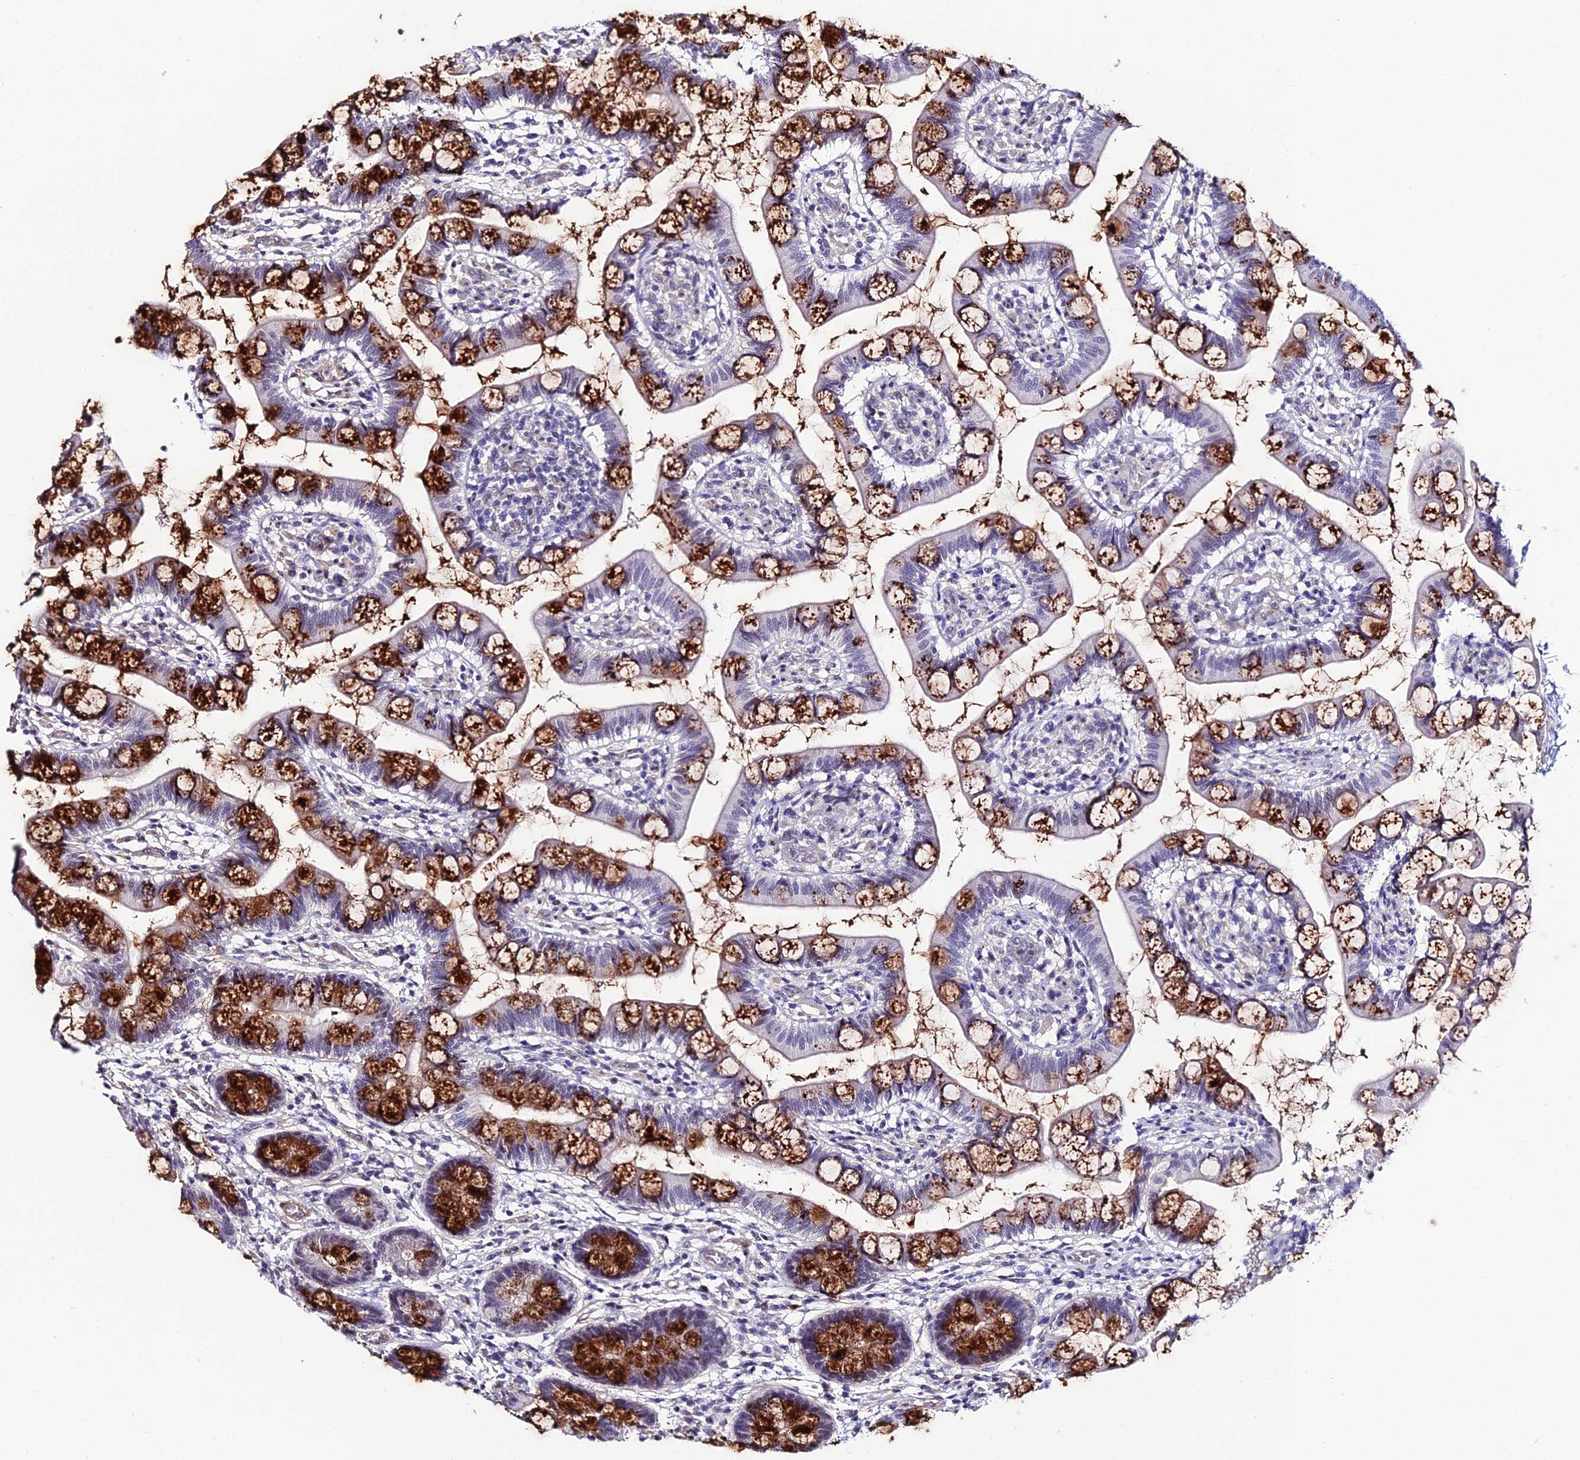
{"staining": {"intensity": "strong", "quantity": "25%-75%", "location": "cytoplasmic/membranous"}, "tissue": "small intestine", "cell_type": "Glandular cells", "image_type": "normal", "snomed": [{"axis": "morphology", "description": "Normal tissue, NOS"}, {"axis": "topography", "description": "Small intestine"}], "caption": "The histopathology image reveals staining of normal small intestine, revealing strong cytoplasmic/membranous protein expression (brown color) within glandular cells.", "gene": "SYT15B", "patient": {"sex": "male", "age": 52}}